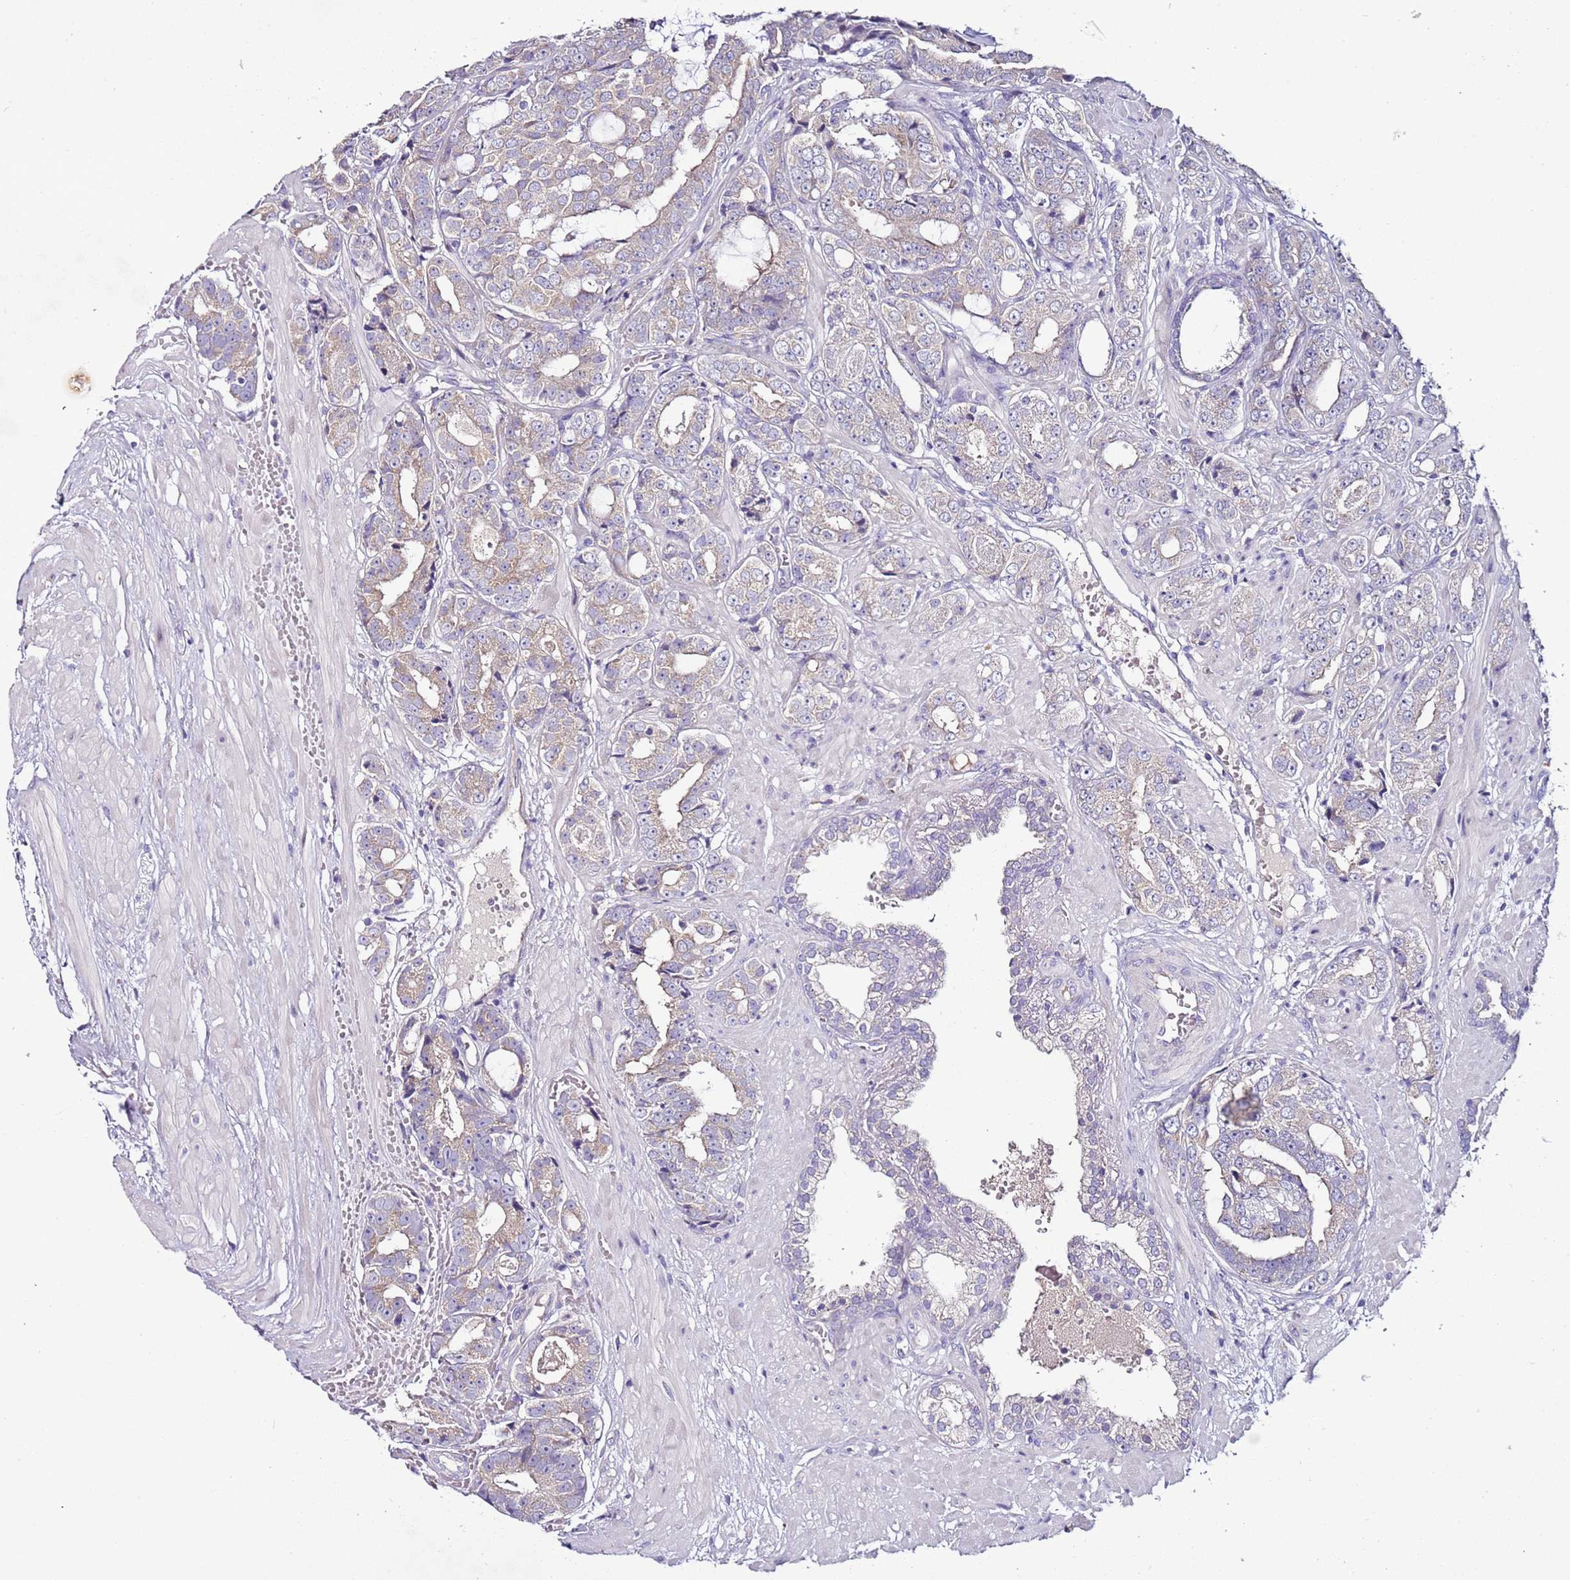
{"staining": {"intensity": "negative", "quantity": "none", "location": "none"}, "tissue": "prostate cancer", "cell_type": "Tumor cells", "image_type": "cancer", "snomed": [{"axis": "morphology", "description": "Adenocarcinoma, High grade"}, {"axis": "topography", "description": "Prostate"}], "caption": "An immunohistochemistry histopathology image of prostate cancer (high-grade adenocarcinoma) is shown. There is no staining in tumor cells of prostate cancer (high-grade adenocarcinoma). Brightfield microscopy of IHC stained with DAB (3,3'-diaminobenzidine) (brown) and hematoxylin (blue), captured at high magnification.", "gene": "FAM20A", "patient": {"sex": "male", "age": 71}}